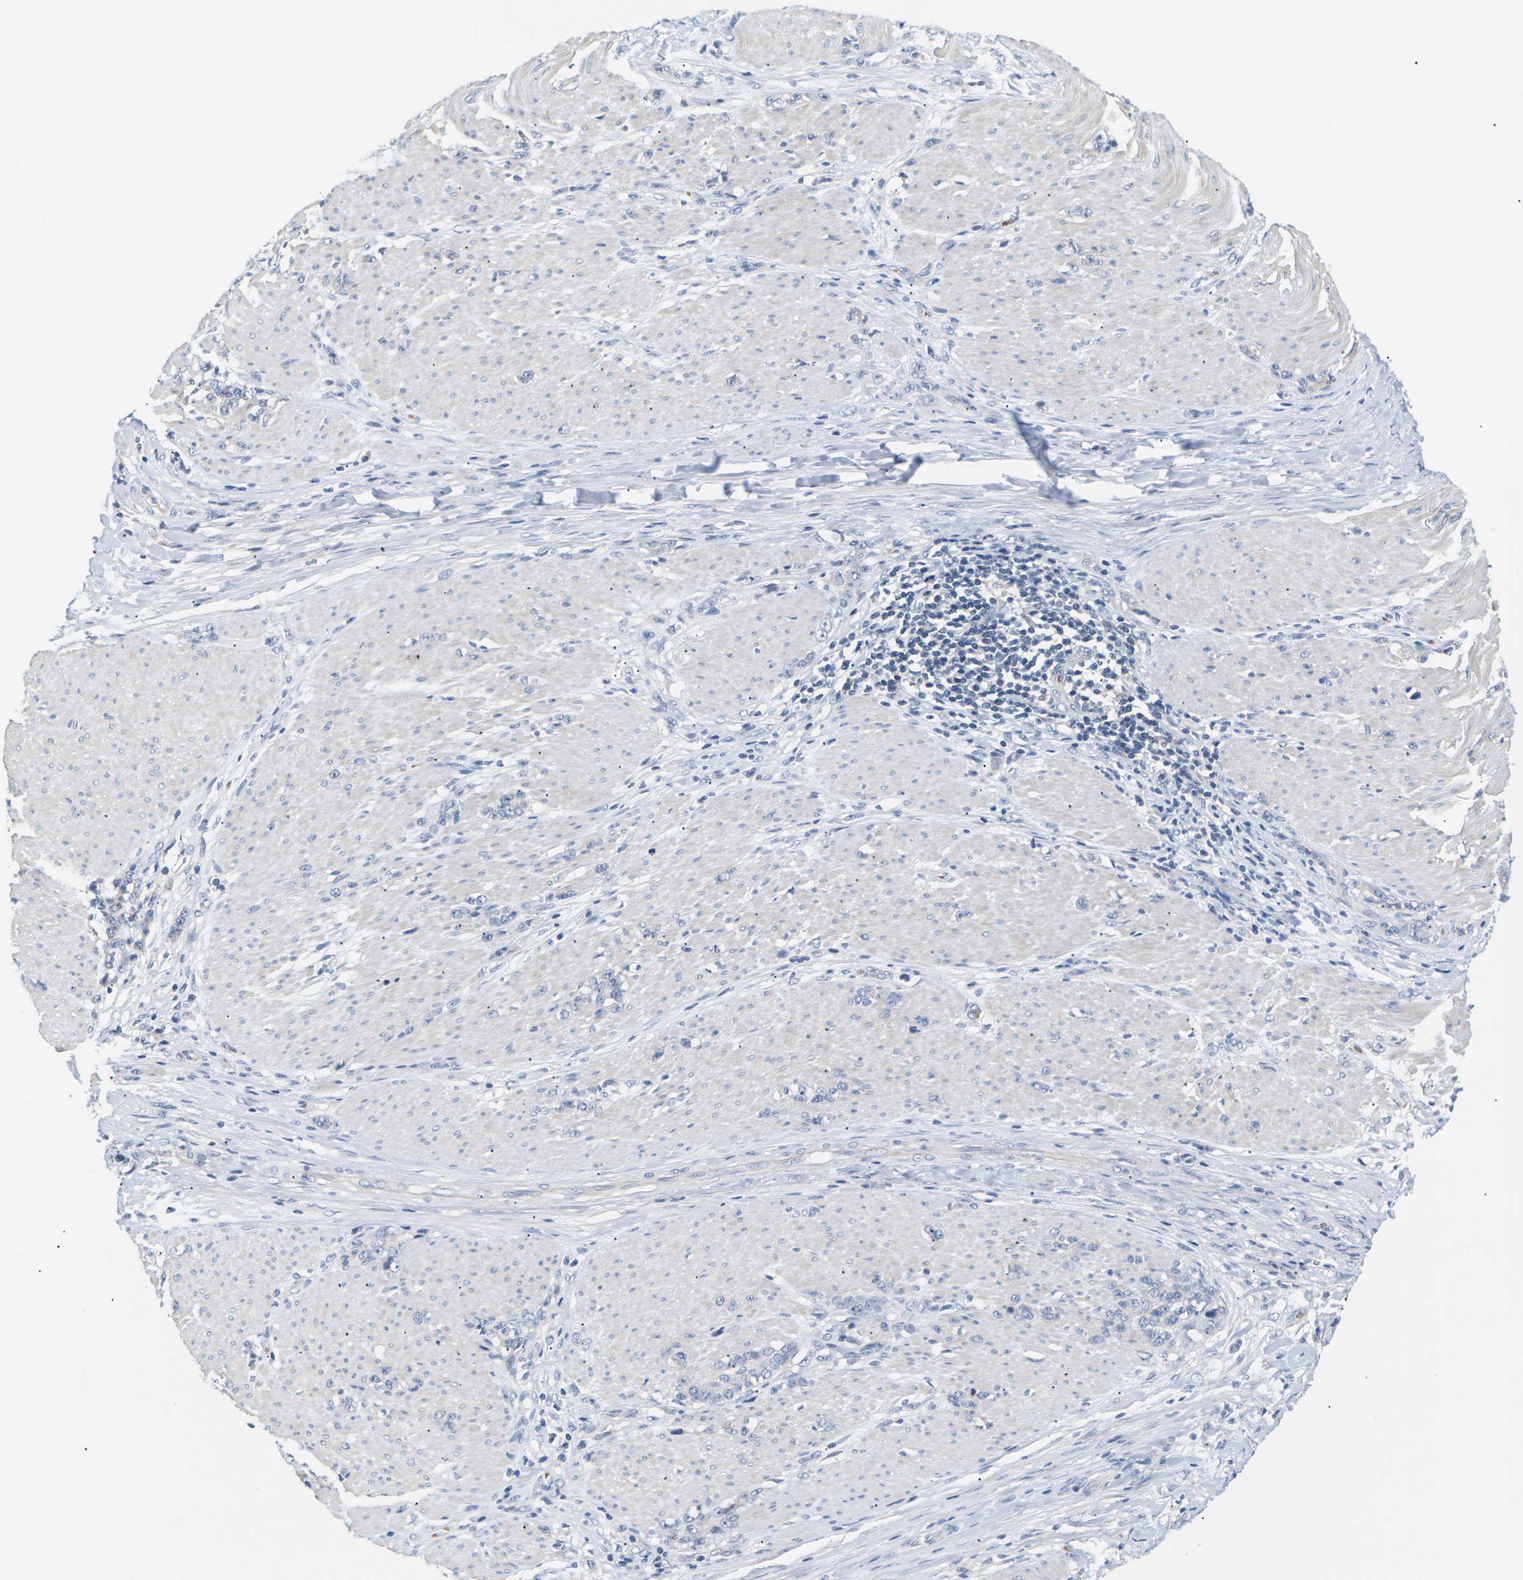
{"staining": {"intensity": "negative", "quantity": "none", "location": "none"}, "tissue": "stomach cancer", "cell_type": "Tumor cells", "image_type": "cancer", "snomed": [{"axis": "morphology", "description": "Adenocarcinoma, NOS"}, {"axis": "topography", "description": "Stomach, lower"}], "caption": "The immunohistochemistry histopathology image has no significant positivity in tumor cells of adenocarcinoma (stomach) tissue. (Stains: DAB immunohistochemistry (IHC) with hematoxylin counter stain, Microscopy: brightfield microscopy at high magnification).", "gene": "TMCO4", "patient": {"sex": "male", "age": 88}}